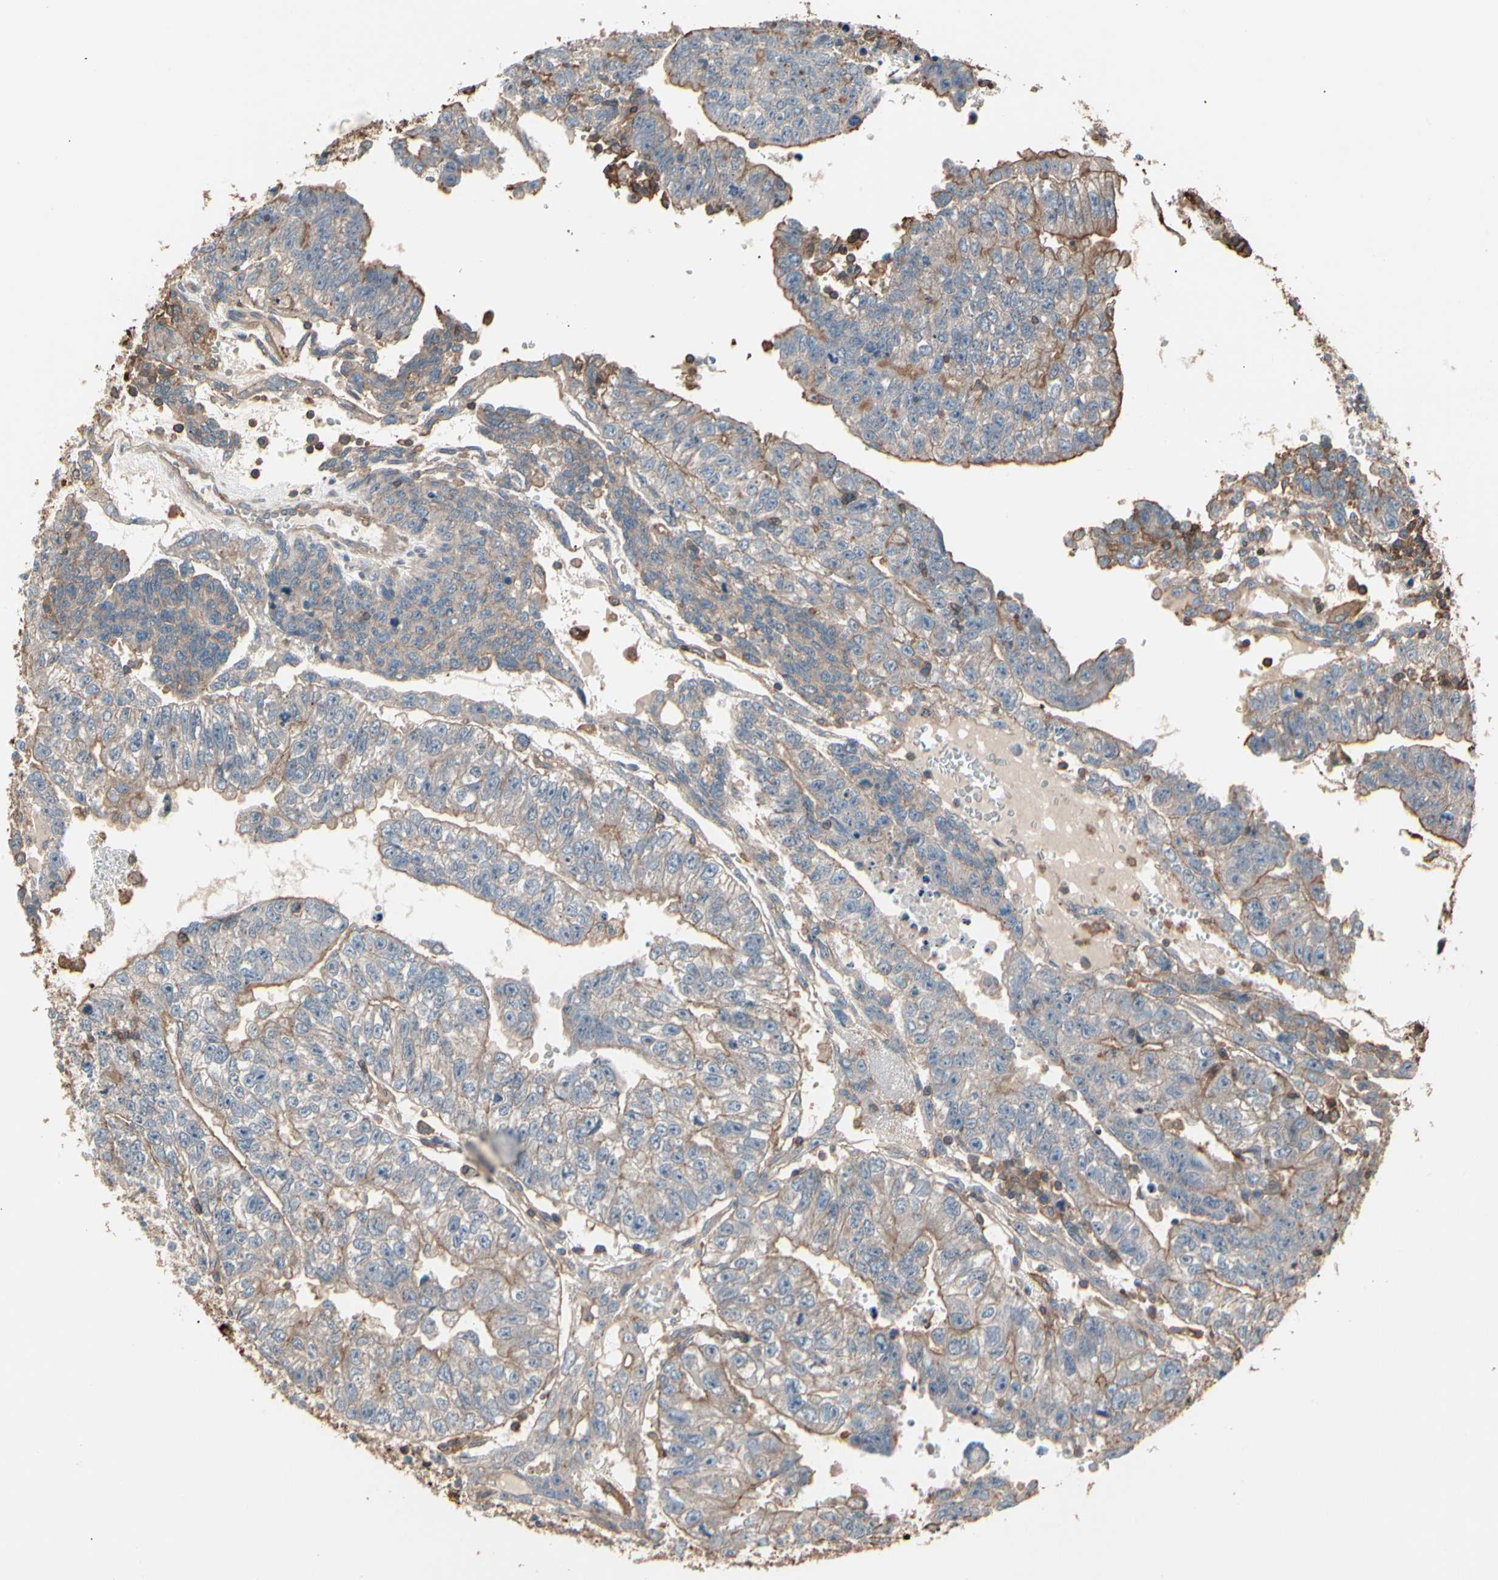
{"staining": {"intensity": "weak", "quantity": "25%-75%", "location": "cytoplasmic/membranous"}, "tissue": "testis cancer", "cell_type": "Tumor cells", "image_type": "cancer", "snomed": [{"axis": "morphology", "description": "Seminoma, NOS"}, {"axis": "morphology", "description": "Carcinoma, Embryonal, NOS"}, {"axis": "topography", "description": "Testis"}], "caption": "Protein expression analysis of human testis embryonal carcinoma reveals weak cytoplasmic/membranous expression in about 25%-75% of tumor cells.", "gene": "MAPK13", "patient": {"sex": "male", "age": 52}}